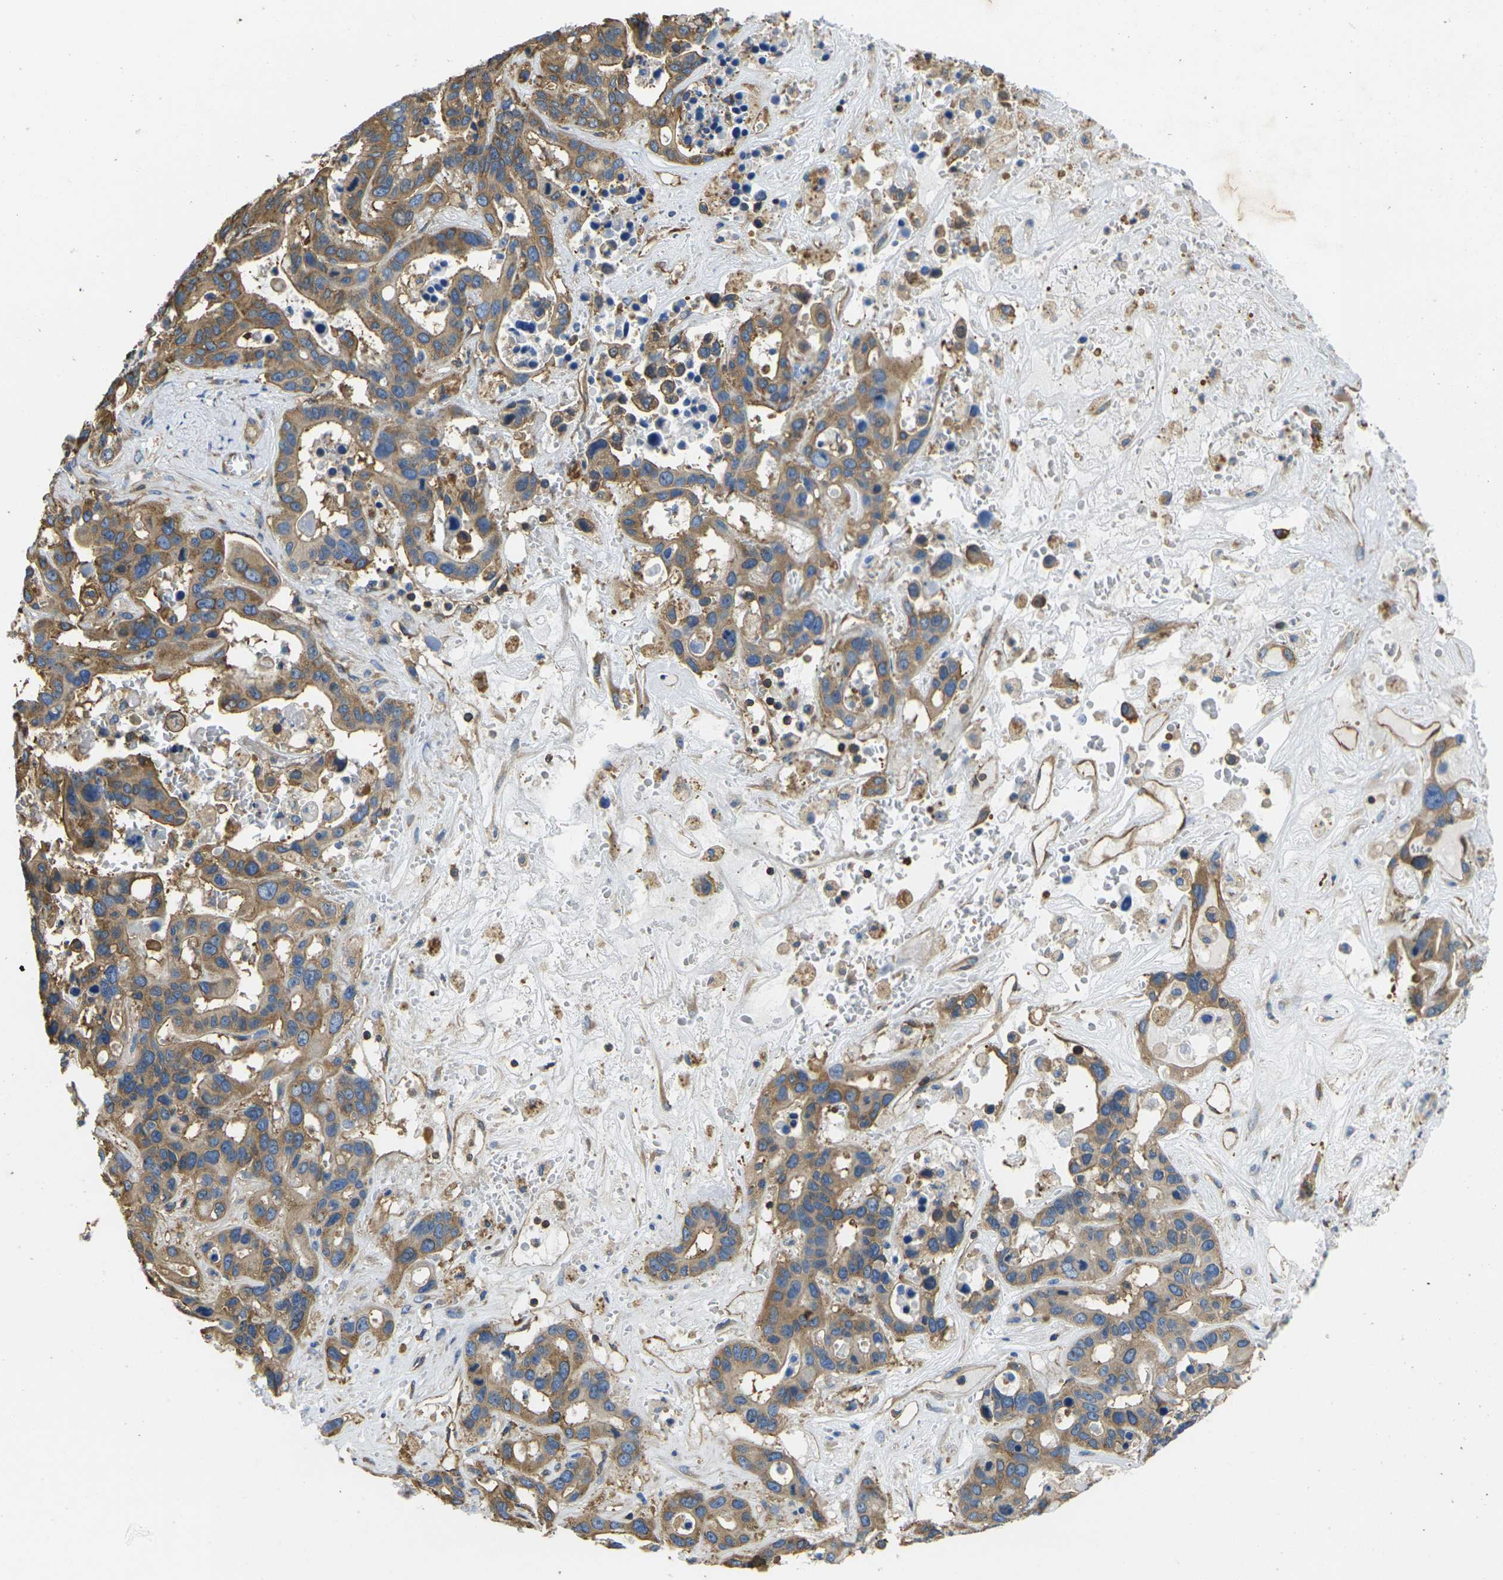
{"staining": {"intensity": "moderate", "quantity": ">75%", "location": "cytoplasmic/membranous"}, "tissue": "liver cancer", "cell_type": "Tumor cells", "image_type": "cancer", "snomed": [{"axis": "morphology", "description": "Cholangiocarcinoma"}, {"axis": "topography", "description": "Liver"}], "caption": "Human liver cancer stained with a brown dye reveals moderate cytoplasmic/membranous positive staining in approximately >75% of tumor cells.", "gene": "FAM110D", "patient": {"sex": "female", "age": 65}}